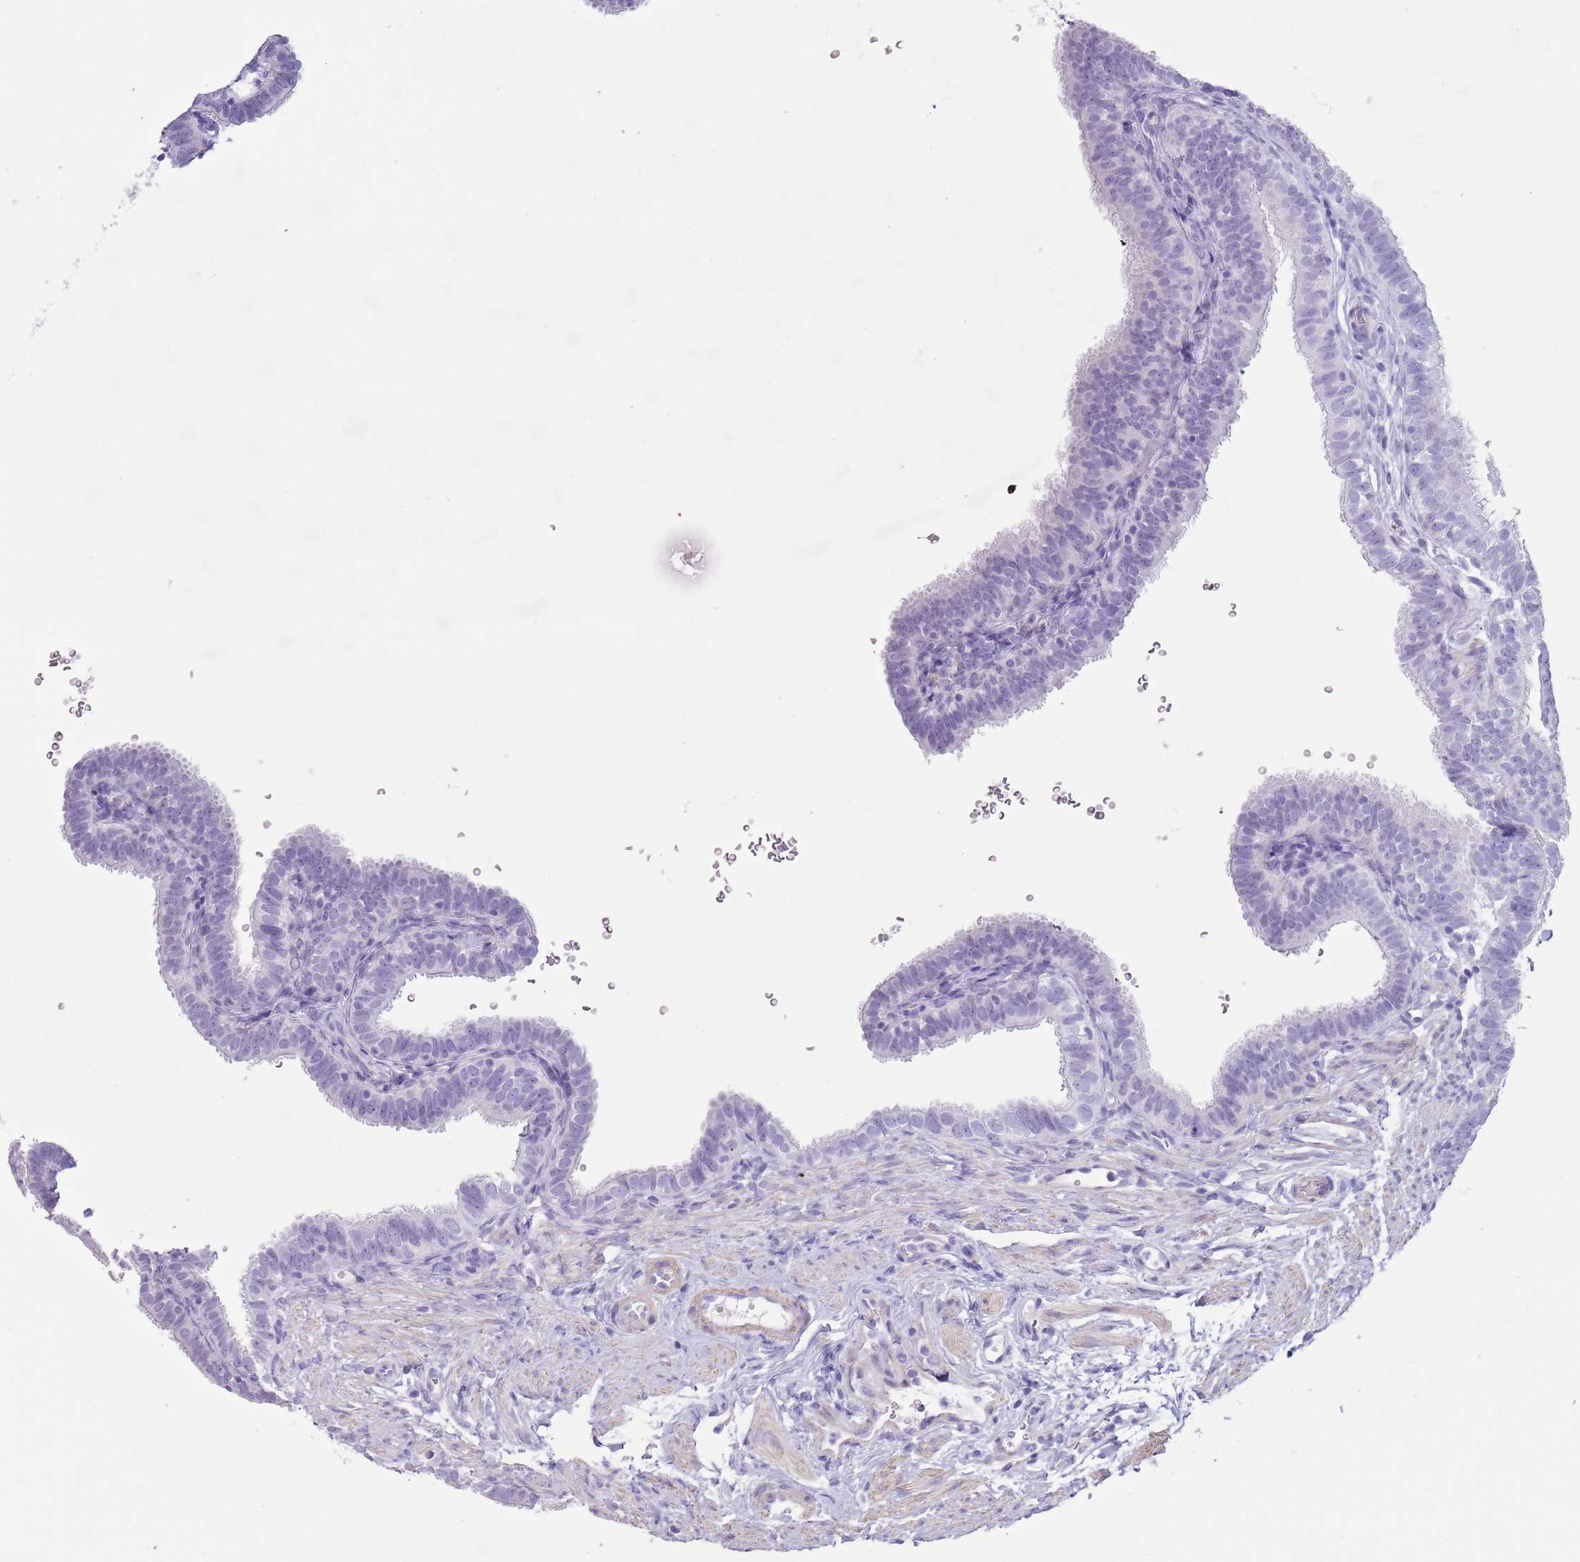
{"staining": {"intensity": "negative", "quantity": "none", "location": "none"}, "tissue": "fallopian tube", "cell_type": "Glandular cells", "image_type": "normal", "snomed": [{"axis": "morphology", "description": "Normal tissue, NOS"}, {"axis": "topography", "description": "Fallopian tube"}], "caption": "Glandular cells show no significant protein expression in unremarkable fallopian tube. (Brightfield microscopy of DAB (3,3'-diaminobenzidine) immunohistochemistry at high magnification).", "gene": "SLC7A14", "patient": {"sex": "female", "age": 41}}